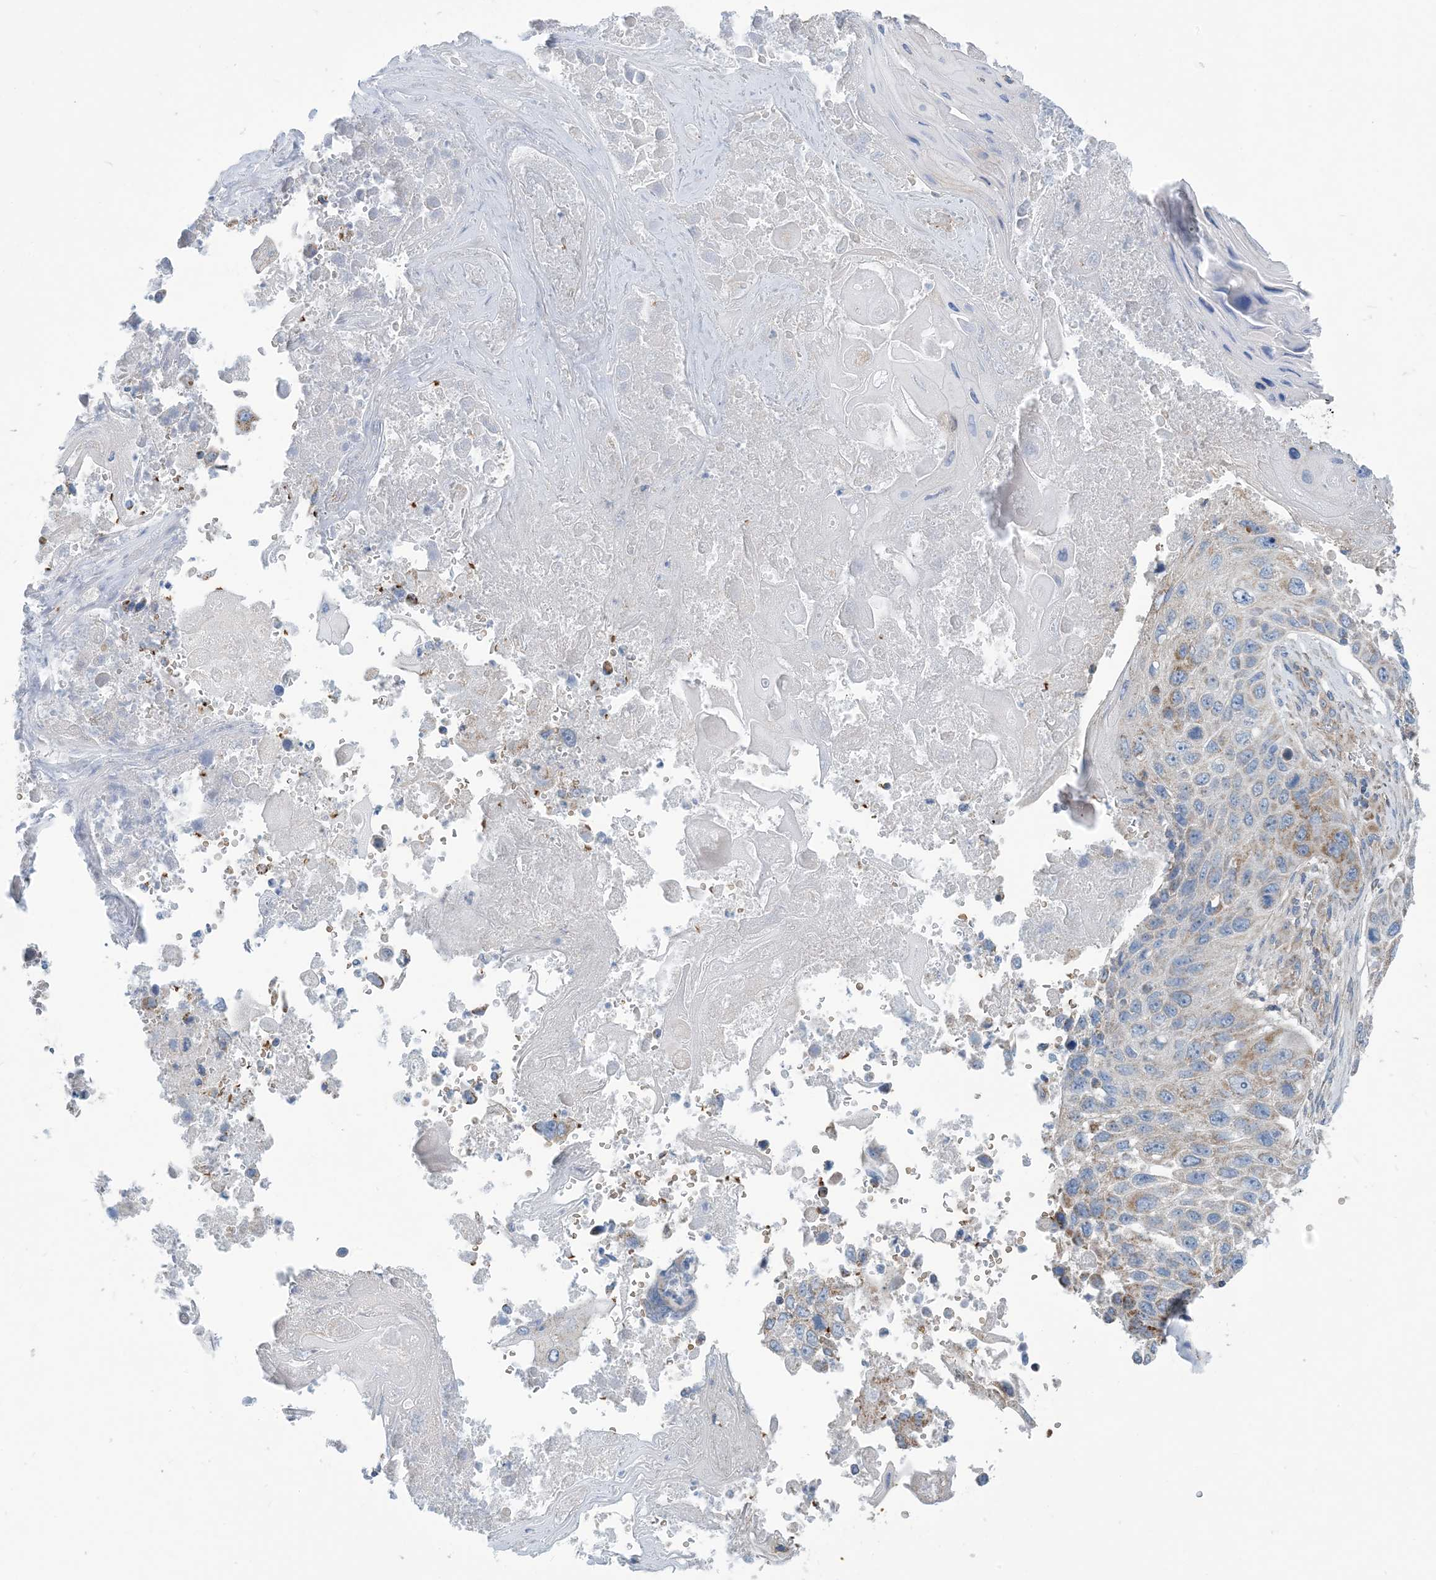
{"staining": {"intensity": "moderate", "quantity": "<25%", "location": "cytoplasmic/membranous"}, "tissue": "lung cancer", "cell_type": "Tumor cells", "image_type": "cancer", "snomed": [{"axis": "morphology", "description": "Squamous cell carcinoma, NOS"}, {"axis": "topography", "description": "Lung"}], "caption": "The histopathology image demonstrates immunohistochemical staining of lung squamous cell carcinoma. There is moderate cytoplasmic/membranous positivity is appreciated in about <25% of tumor cells. (DAB (3,3'-diaminobenzidine) IHC, brown staining for protein, blue staining for nuclei).", "gene": "PHOSPHO2", "patient": {"sex": "male", "age": 61}}